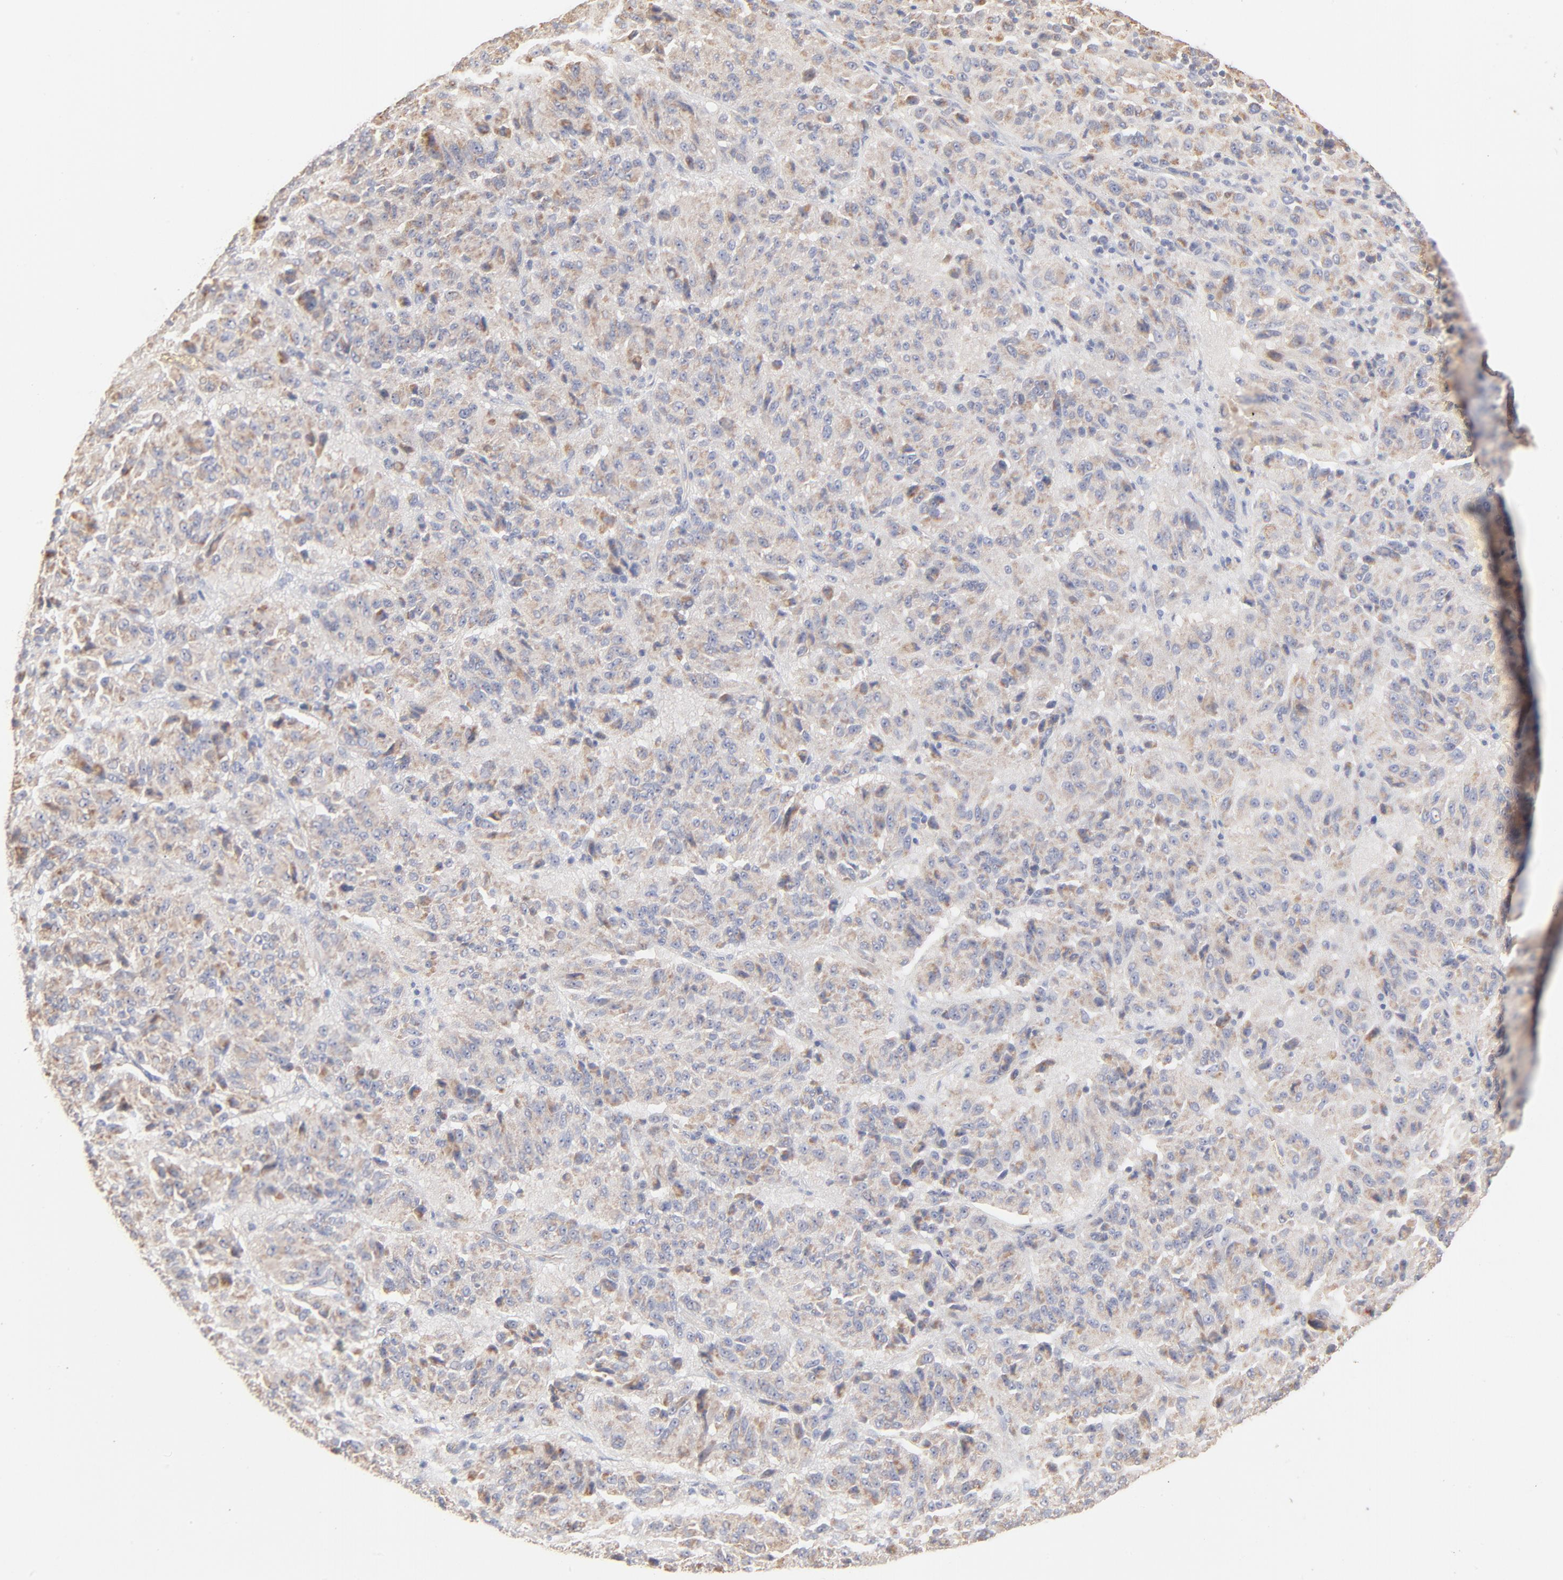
{"staining": {"intensity": "weak", "quantity": ">75%", "location": "cytoplasmic/membranous"}, "tissue": "melanoma", "cell_type": "Tumor cells", "image_type": "cancer", "snomed": [{"axis": "morphology", "description": "Malignant melanoma, Metastatic site"}, {"axis": "topography", "description": "Lung"}], "caption": "Brown immunohistochemical staining in human melanoma demonstrates weak cytoplasmic/membranous expression in approximately >75% of tumor cells.", "gene": "SPTB", "patient": {"sex": "male", "age": 64}}